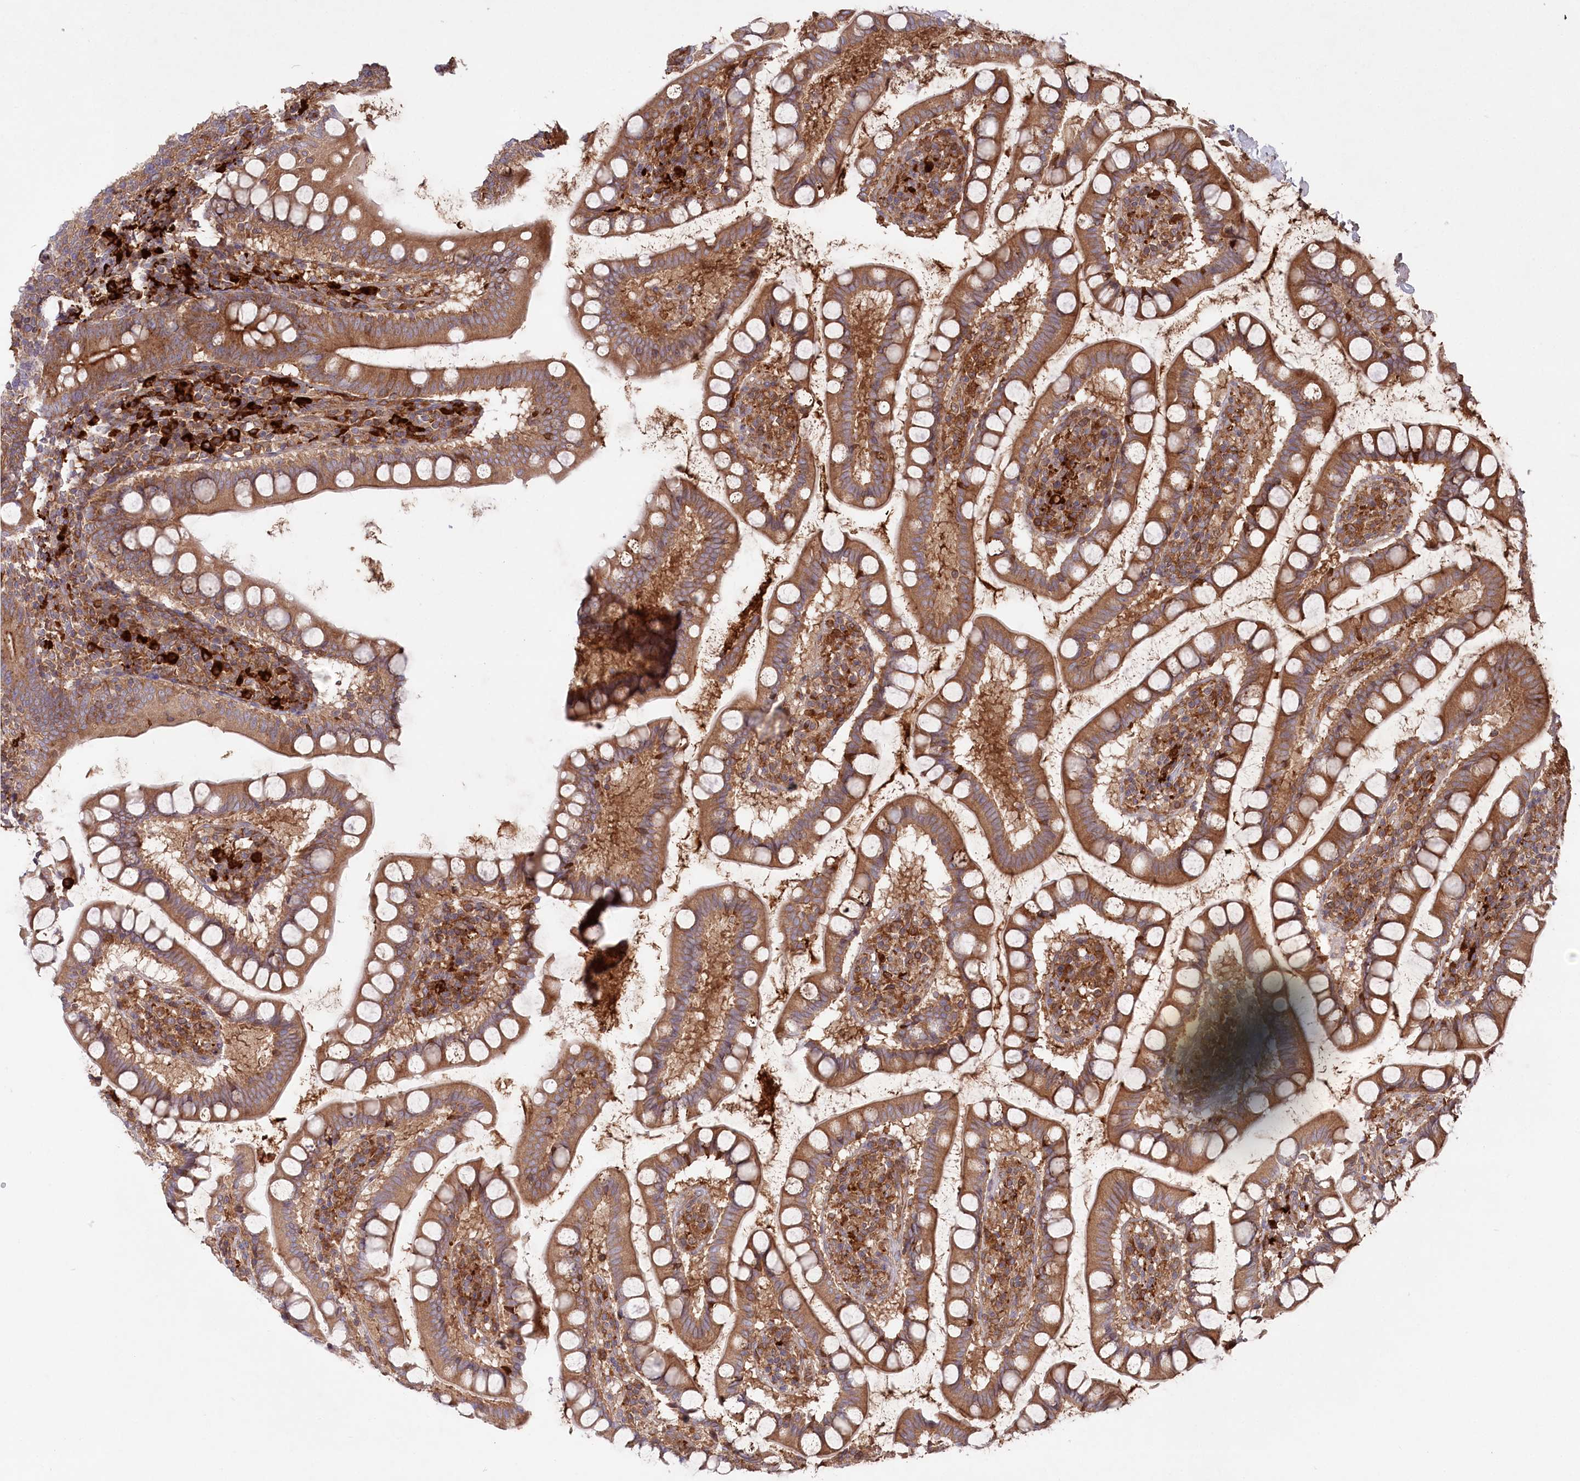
{"staining": {"intensity": "moderate", "quantity": ">75%", "location": "cytoplasmic/membranous"}, "tissue": "small intestine", "cell_type": "Glandular cells", "image_type": "normal", "snomed": [{"axis": "morphology", "description": "Normal tissue, NOS"}, {"axis": "topography", "description": "Small intestine"}], "caption": "Immunohistochemical staining of benign human small intestine exhibits moderate cytoplasmic/membranous protein expression in about >75% of glandular cells.", "gene": "PPP1R21", "patient": {"sex": "female", "age": 84}}